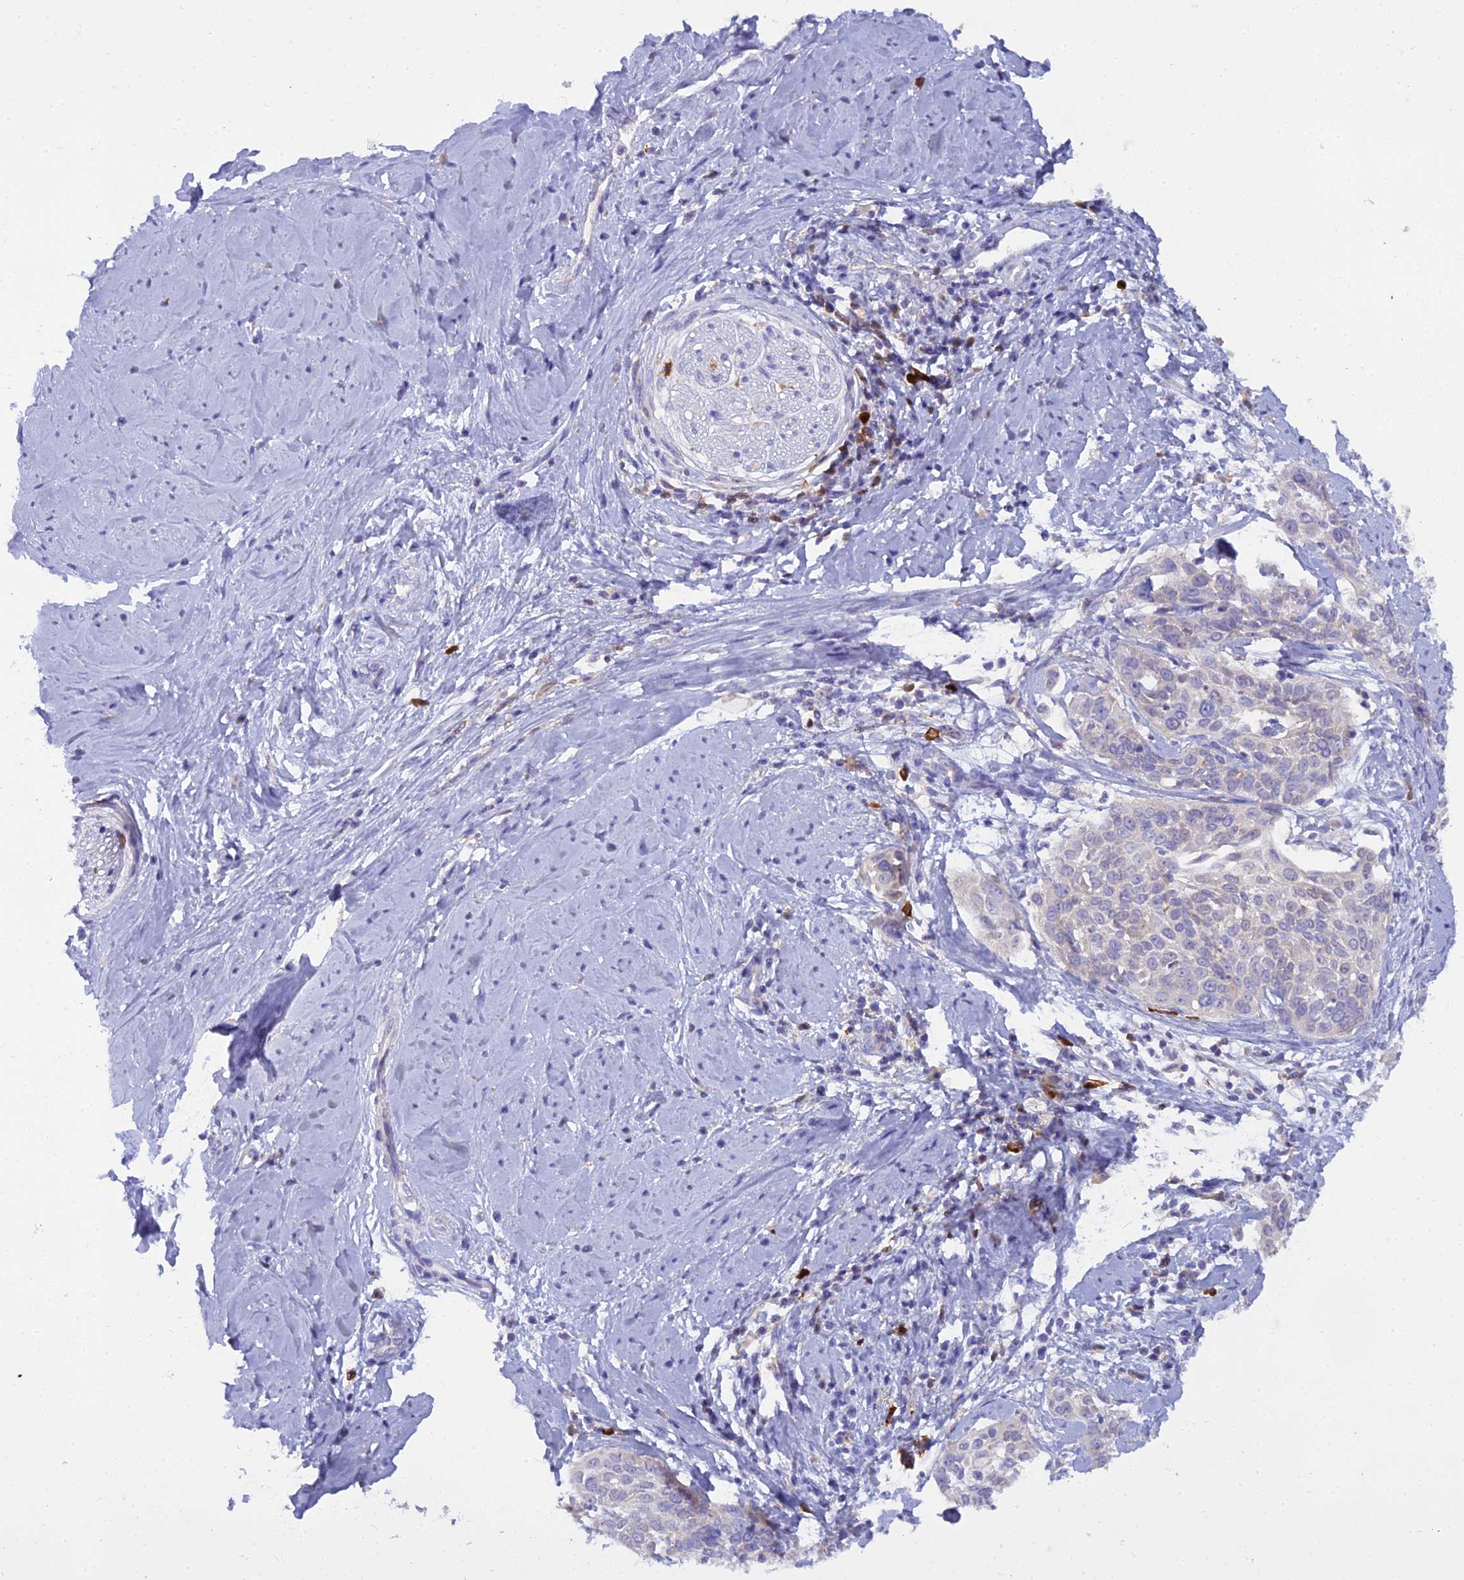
{"staining": {"intensity": "negative", "quantity": "none", "location": "none"}, "tissue": "cervical cancer", "cell_type": "Tumor cells", "image_type": "cancer", "snomed": [{"axis": "morphology", "description": "Squamous cell carcinoma, NOS"}, {"axis": "topography", "description": "Cervix"}], "caption": "This micrograph is of squamous cell carcinoma (cervical) stained with immunohistochemistry (IHC) to label a protein in brown with the nuclei are counter-stained blue. There is no expression in tumor cells. The staining is performed using DAB brown chromogen with nuclei counter-stained in using hematoxylin.", "gene": "BLNK", "patient": {"sex": "female", "age": 44}}